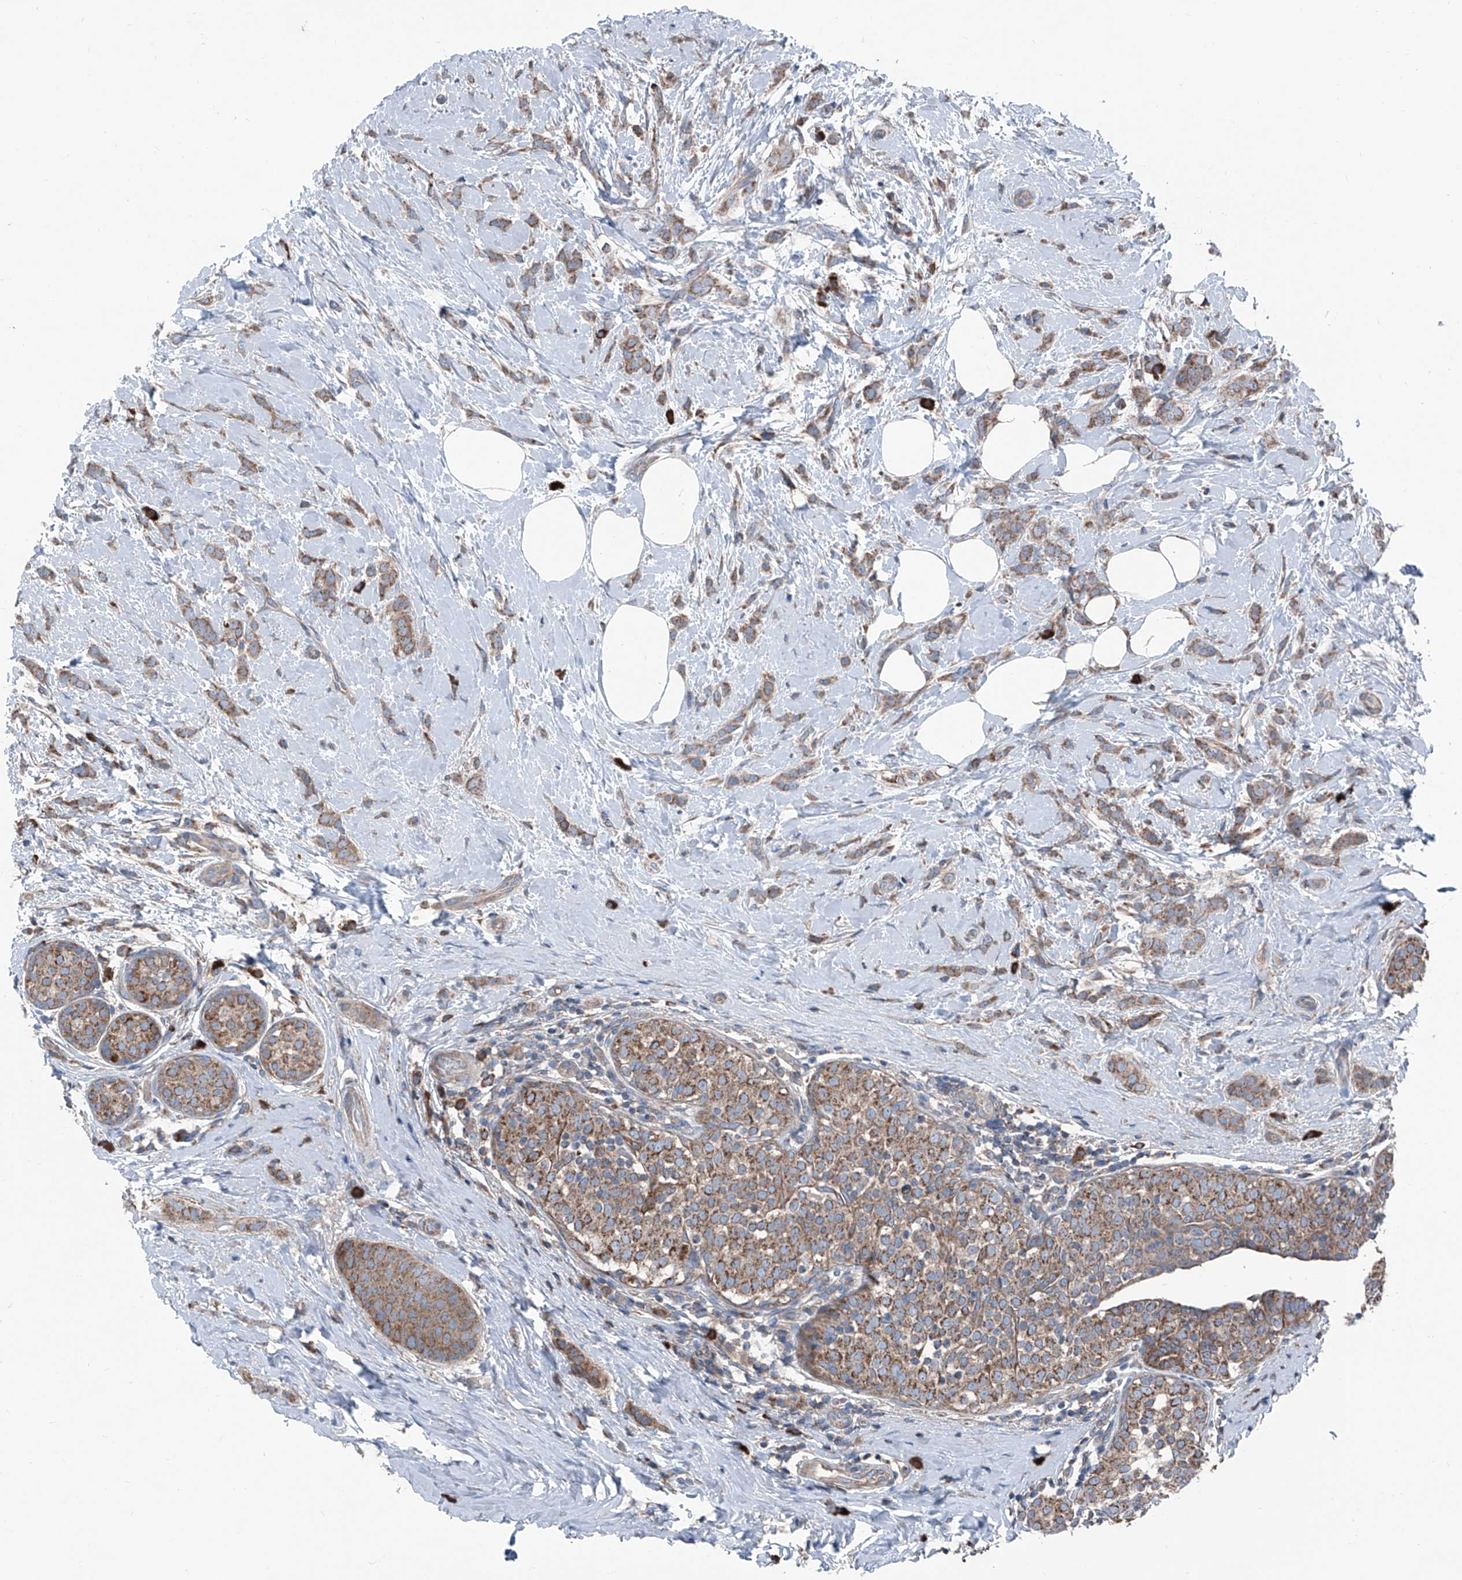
{"staining": {"intensity": "moderate", "quantity": ">75%", "location": "cytoplasmic/membranous"}, "tissue": "breast cancer", "cell_type": "Tumor cells", "image_type": "cancer", "snomed": [{"axis": "morphology", "description": "Lobular carcinoma, in situ"}, {"axis": "morphology", "description": "Lobular carcinoma"}, {"axis": "topography", "description": "Breast"}], "caption": "IHC micrograph of neoplastic tissue: human breast cancer (lobular carcinoma in situ) stained using immunohistochemistry reveals medium levels of moderate protein expression localized specifically in the cytoplasmic/membranous of tumor cells, appearing as a cytoplasmic/membranous brown color.", "gene": "GPAT3", "patient": {"sex": "female", "age": 41}}